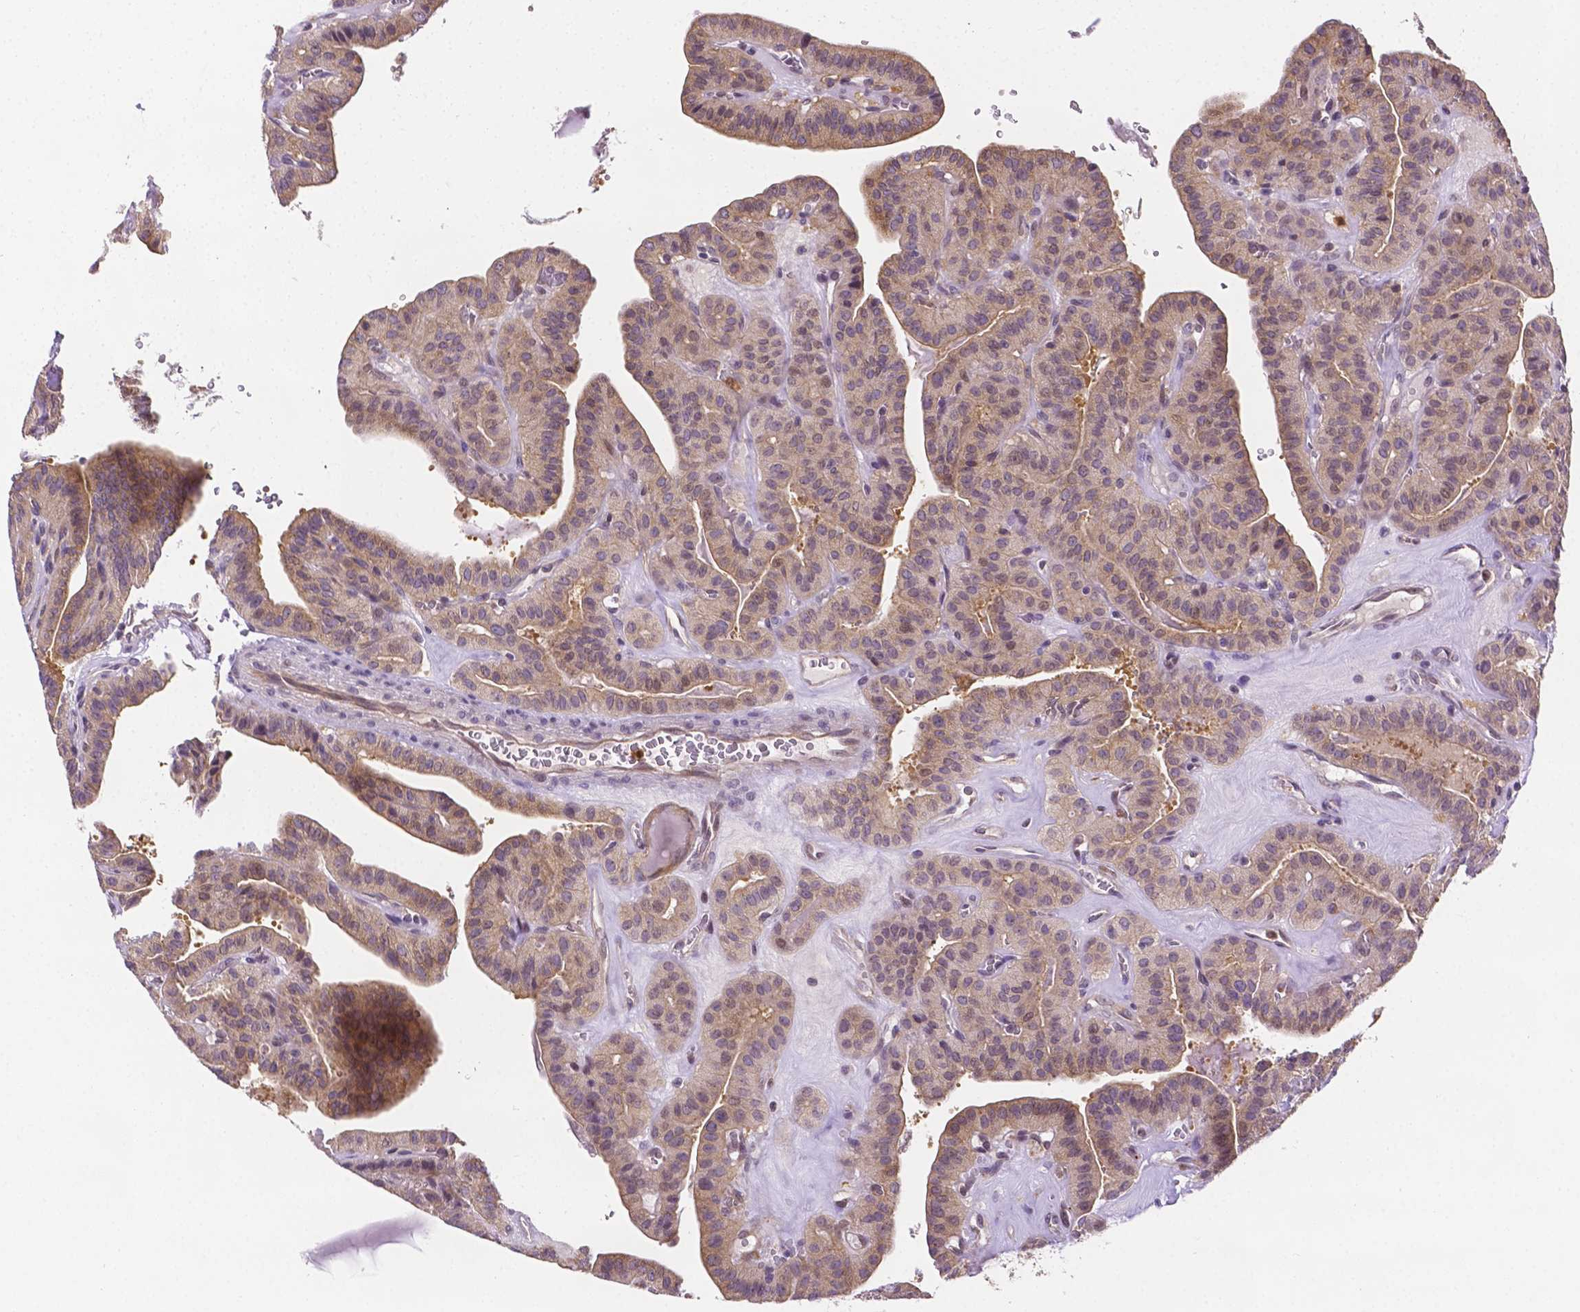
{"staining": {"intensity": "weak", "quantity": "<25%", "location": "cytoplasmic/membranous"}, "tissue": "thyroid cancer", "cell_type": "Tumor cells", "image_type": "cancer", "snomed": [{"axis": "morphology", "description": "Papillary adenocarcinoma, NOS"}, {"axis": "topography", "description": "Thyroid gland"}], "caption": "High magnification brightfield microscopy of thyroid papillary adenocarcinoma stained with DAB (3,3'-diaminobenzidine) (brown) and counterstained with hematoxylin (blue): tumor cells show no significant expression.", "gene": "ZNRD2", "patient": {"sex": "male", "age": 52}}